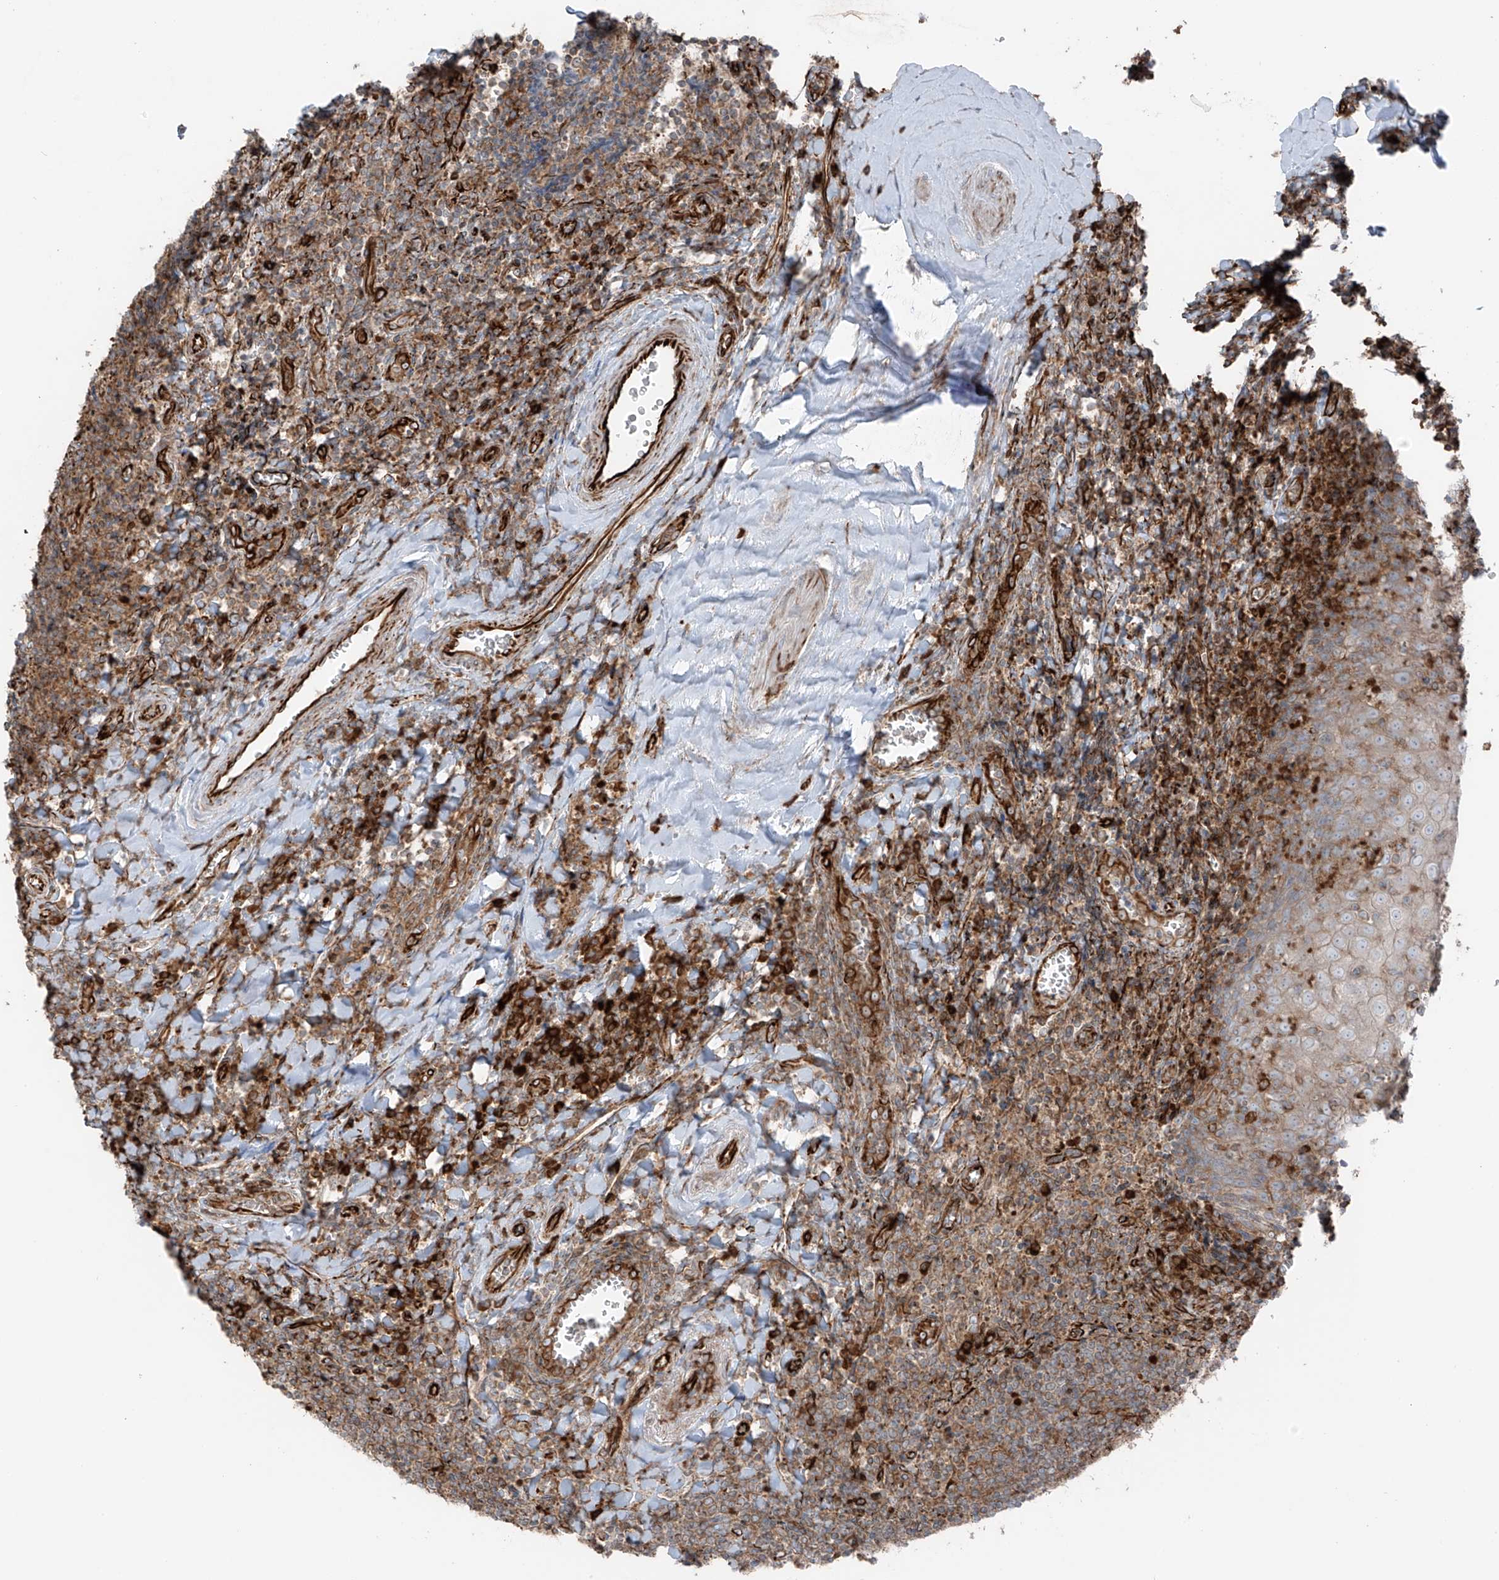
{"staining": {"intensity": "moderate", "quantity": "<25%", "location": "cytoplasmic/membranous"}, "tissue": "tonsil", "cell_type": "Germinal center cells", "image_type": "normal", "snomed": [{"axis": "morphology", "description": "Normal tissue, NOS"}, {"axis": "topography", "description": "Tonsil"}], "caption": "IHC micrograph of unremarkable human tonsil stained for a protein (brown), which shows low levels of moderate cytoplasmic/membranous positivity in about <25% of germinal center cells.", "gene": "ERLEC1", "patient": {"sex": "male", "age": 27}}